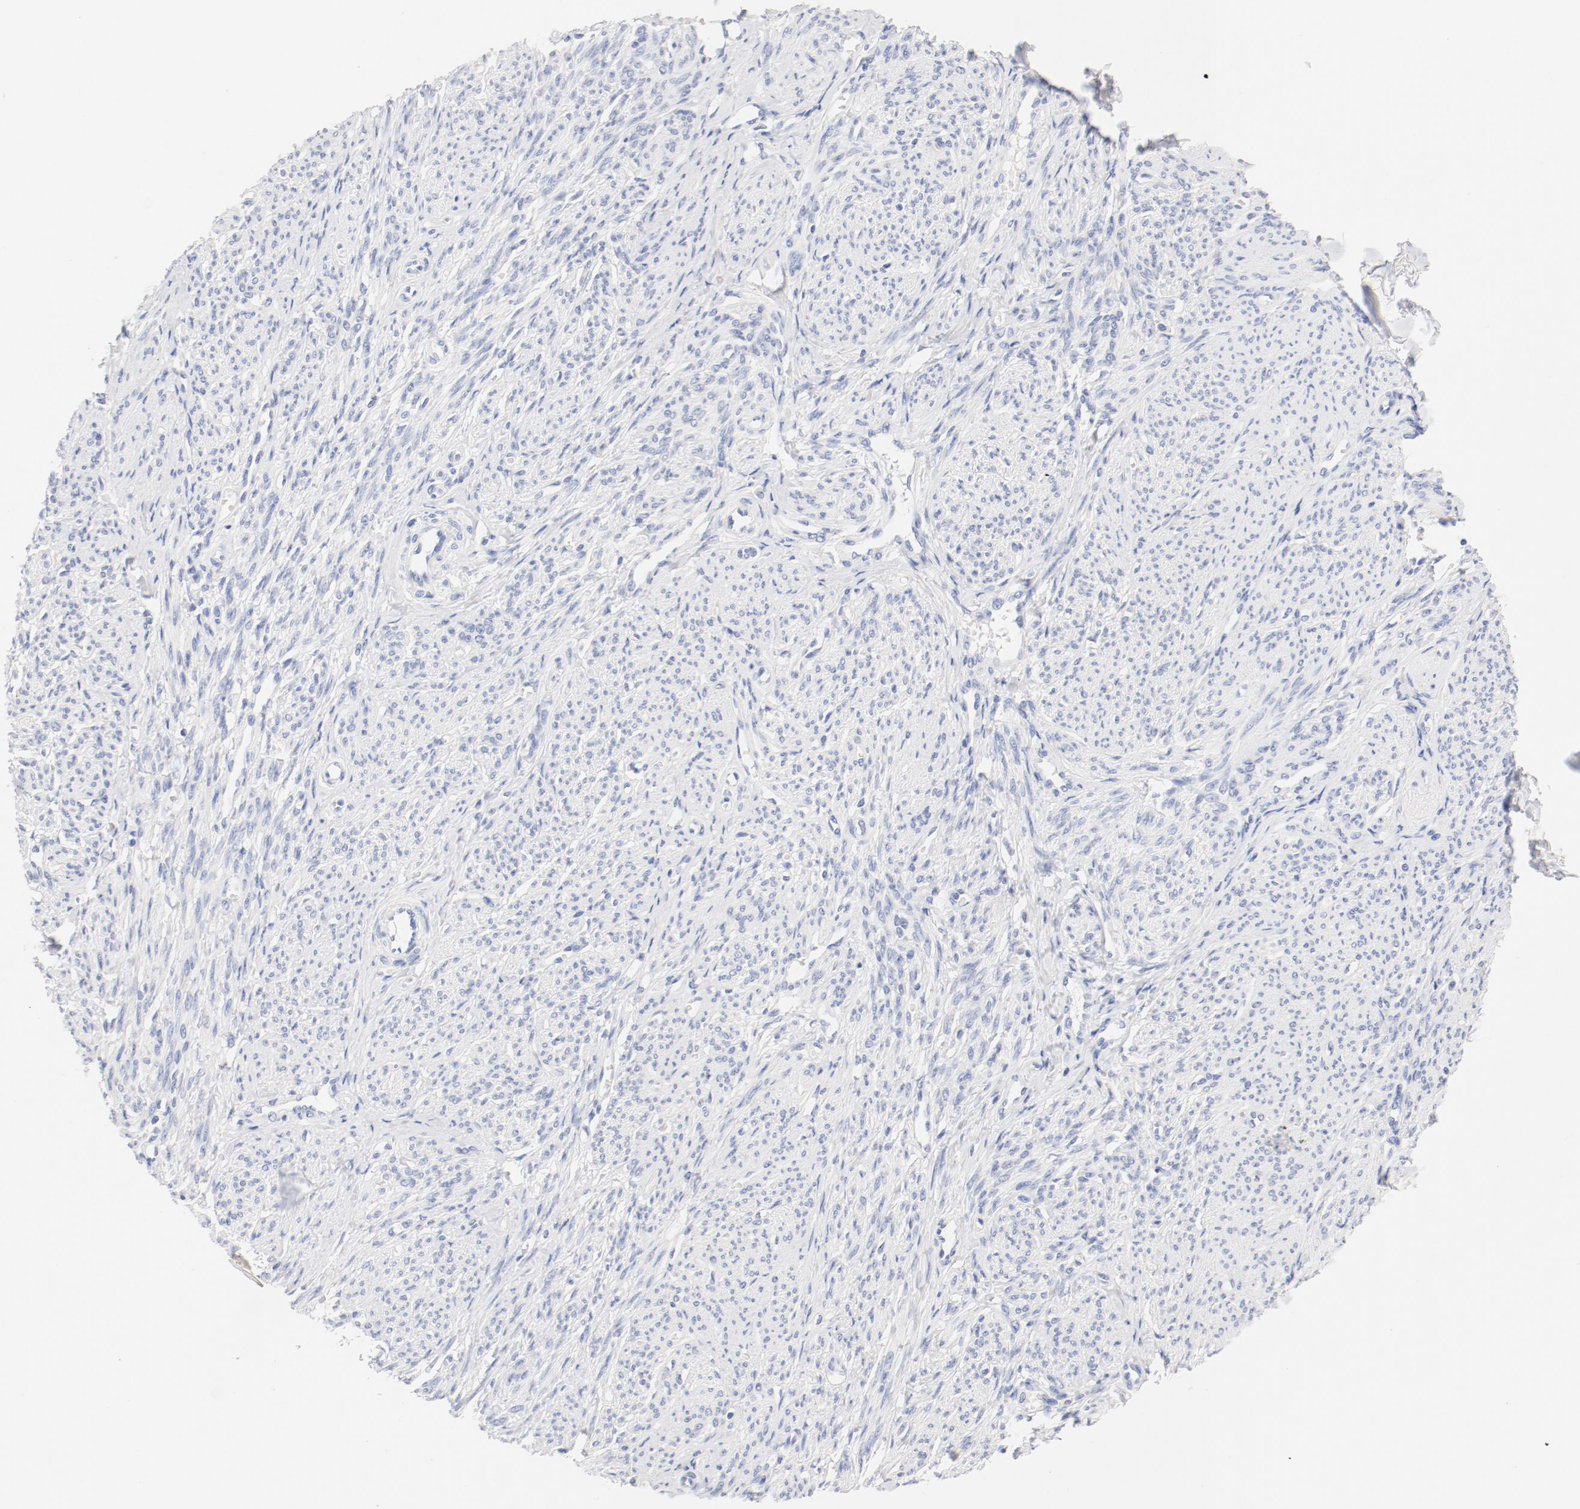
{"staining": {"intensity": "negative", "quantity": "none", "location": "none"}, "tissue": "smooth muscle", "cell_type": "Smooth muscle cells", "image_type": "normal", "snomed": [{"axis": "morphology", "description": "Normal tissue, NOS"}, {"axis": "topography", "description": "Smooth muscle"}], "caption": "Micrograph shows no protein staining in smooth muscle cells of unremarkable smooth muscle. The staining was performed using DAB (3,3'-diaminobenzidine) to visualize the protein expression in brown, while the nuclei were stained in blue with hematoxylin (Magnification: 20x).", "gene": "HOMER1", "patient": {"sex": "female", "age": 65}}